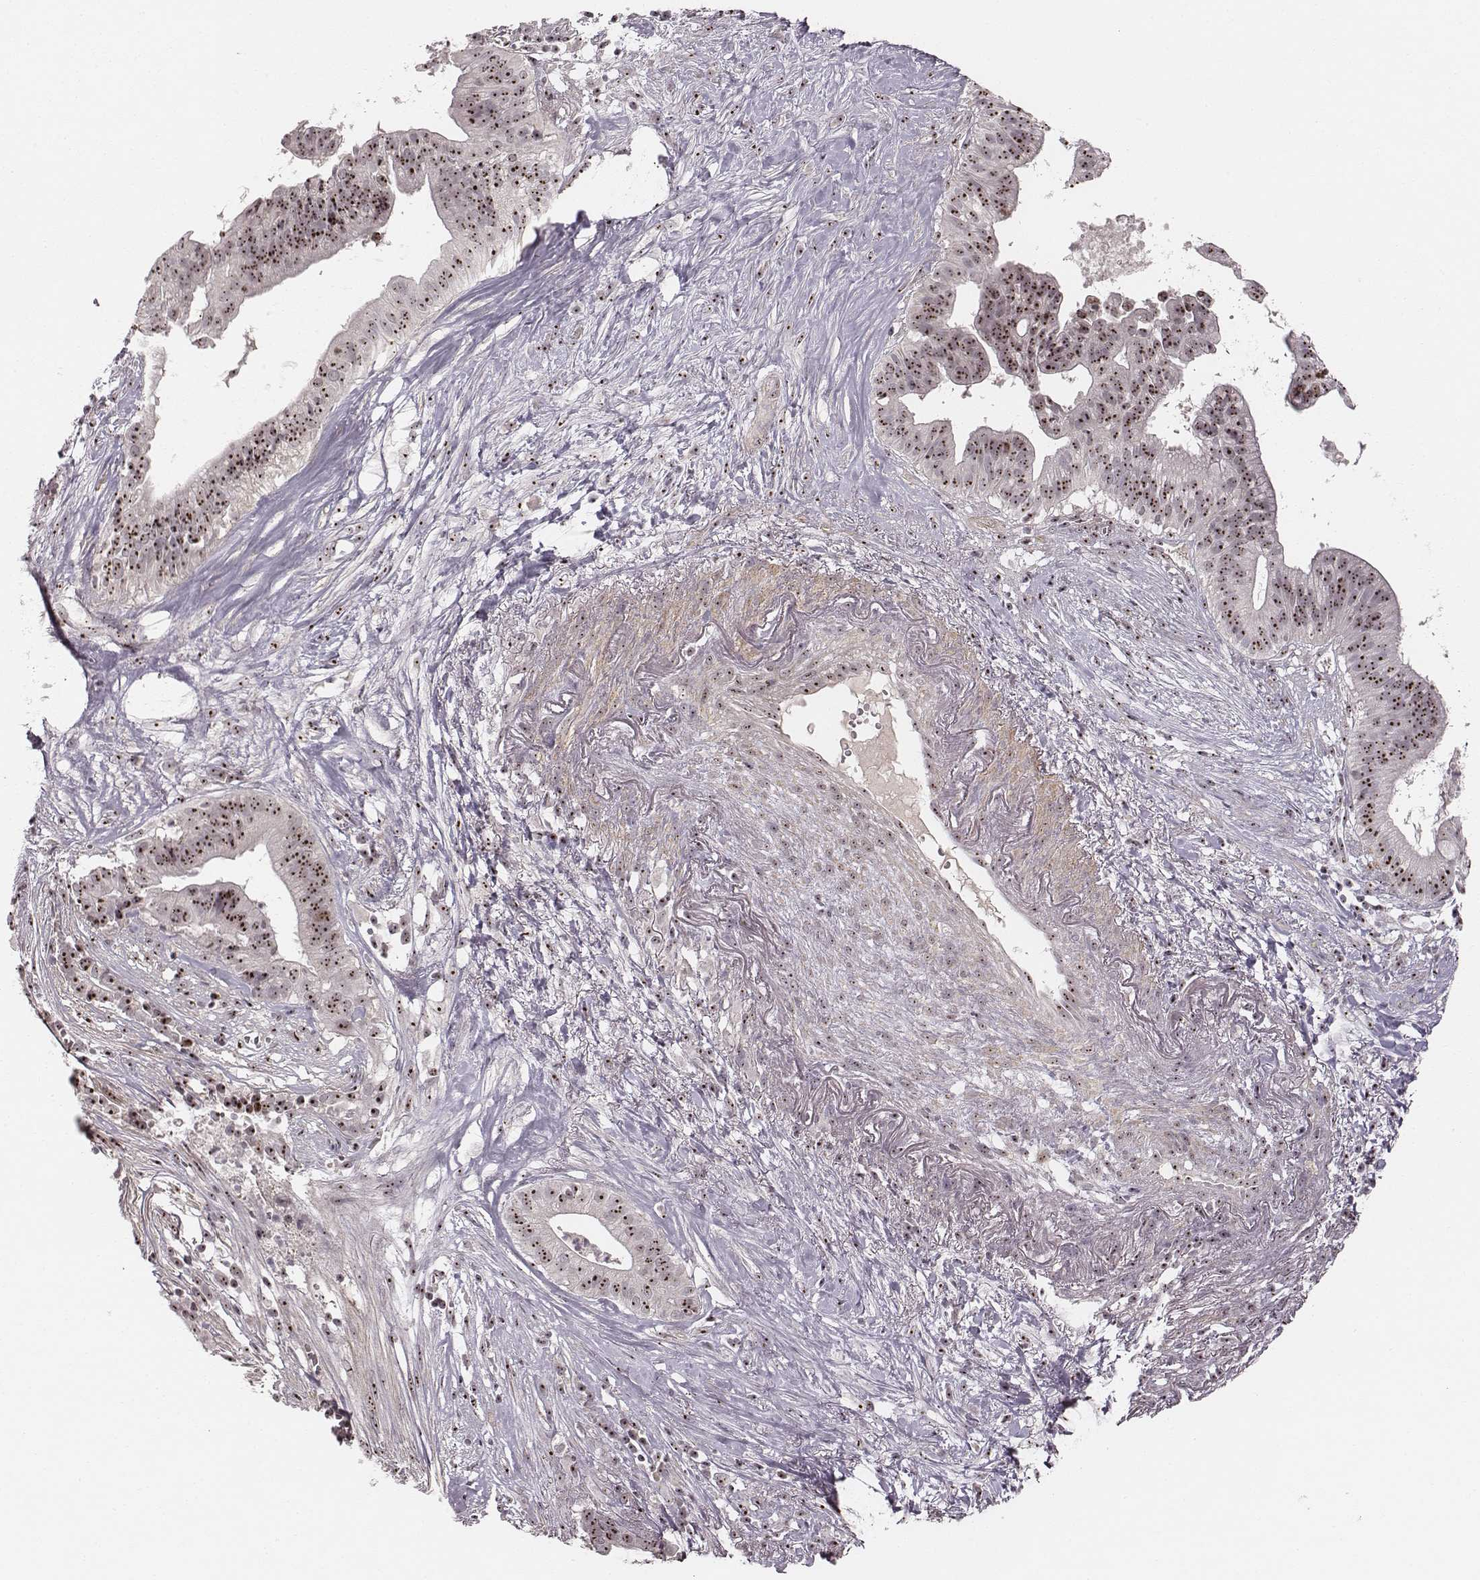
{"staining": {"intensity": "moderate", "quantity": ">75%", "location": "nuclear"}, "tissue": "pancreatic cancer", "cell_type": "Tumor cells", "image_type": "cancer", "snomed": [{"axis": "morphology", "description": "Adenocarcinoma, NOS"}, {"axis": "topography", "description": "Pancreas"}], "caption": "Protein staining of pancreatic cancer (adenocarcinoma) tissue reveals moderate nuclear expression in about >75% of tumor cells.", "gene": "NOP56", "patient": {"sex": "male", "age": 61}}